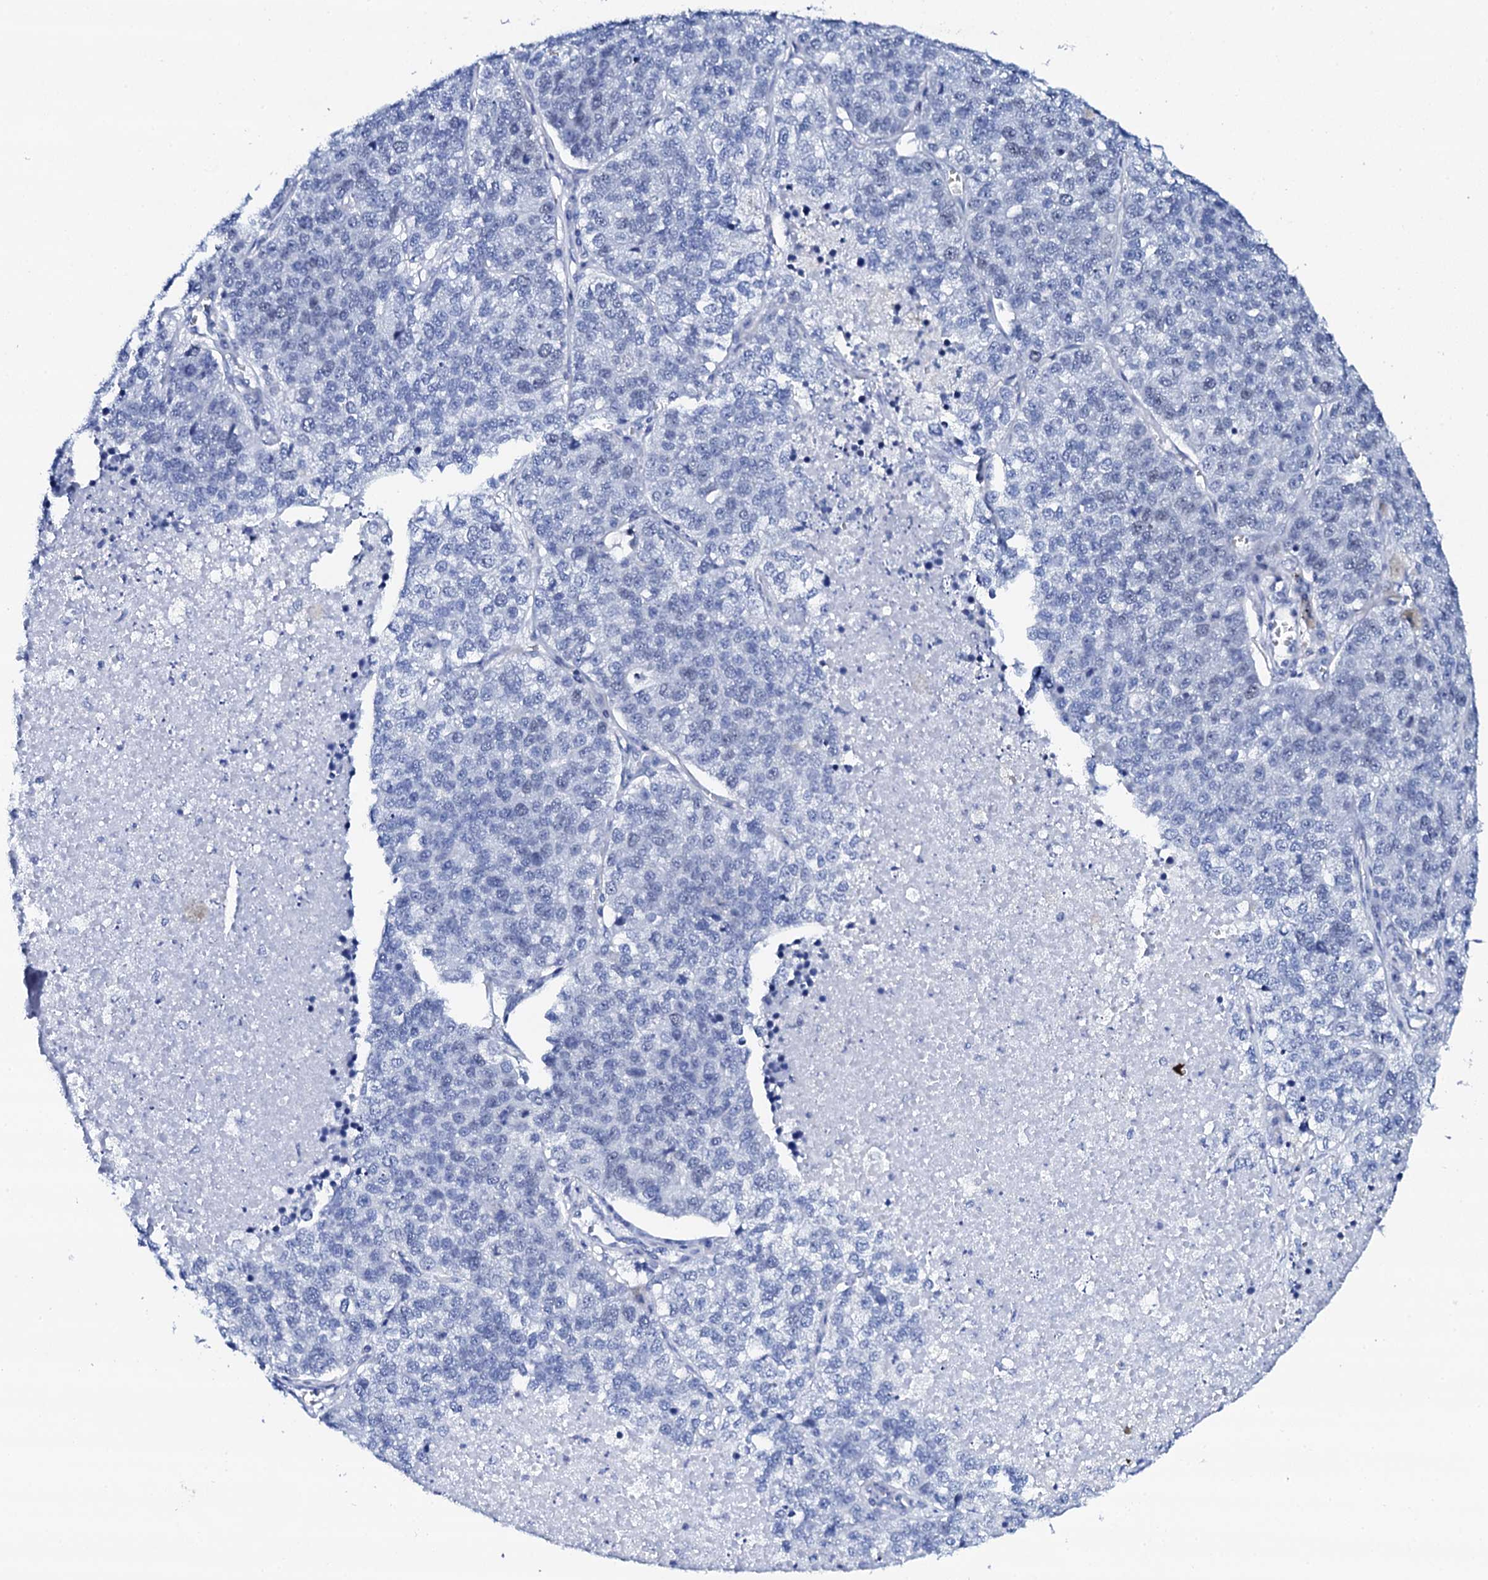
{"staining": {"intensity": "negative", "quantity": "none", "location": "none"}, "tissue": "lung cancer", "cell_type": "Tumor cells", "image_type": "cancer", "snomed": [{"axis": "morphology", "description": "Adenocarcinoma, NOS"}, {"axis": "topography", "description": "Lung"}], "caption": "The histopathology image displays no staining of tumor cells in adenocarcinoma (lung).", "gene": "NUDT13", "patient": {"sex": "male", "age": 49}}